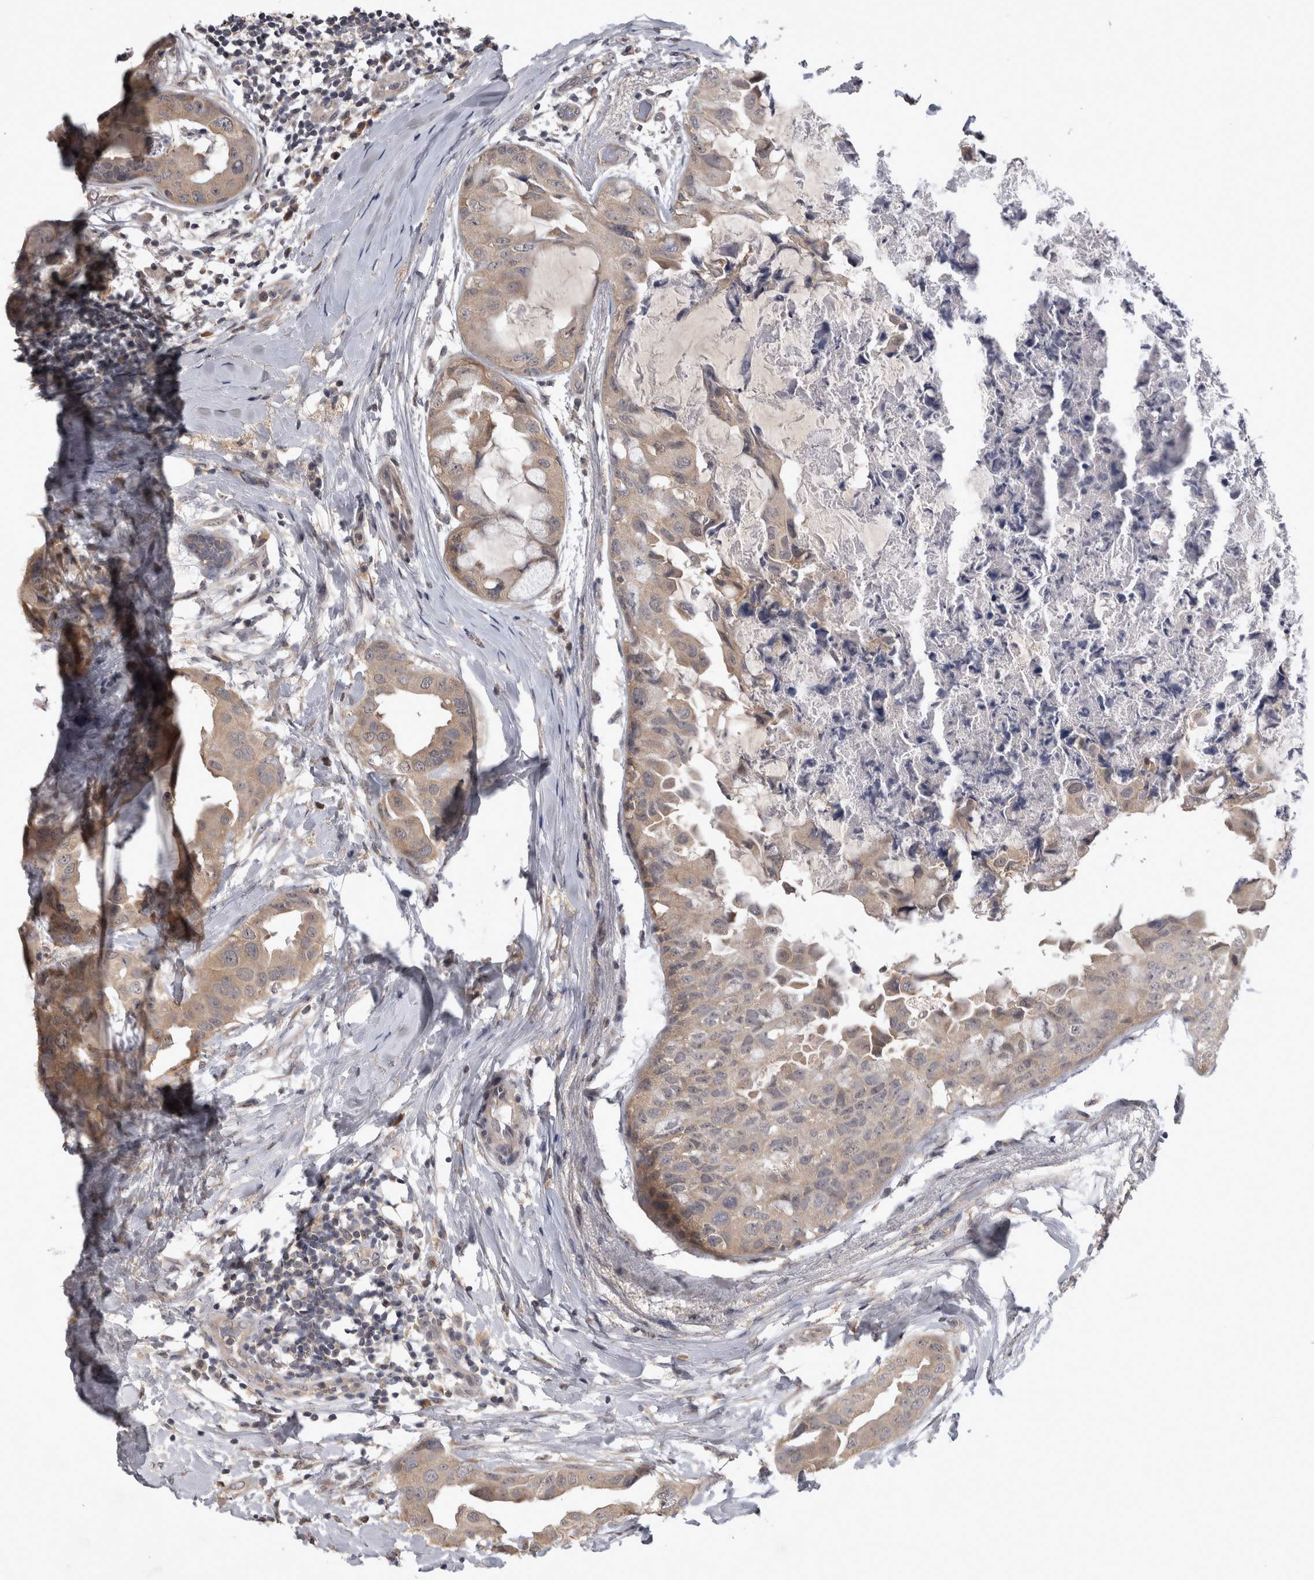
{"staining": {"intensity": "weak", "quantity": ">75%", "location": "cytoplasmic/membranous"}, "tissue": "breast cancer", "cell_type": "Tumor cells", "image_type": "cancer", "snomed": [{"axis": "morphology", "description": "Duct carcinoma"}, {"axis": "topography", "description": "Breast"}], "caption": "Immunohistochemistry of invasive ductal carcinoma (breast) displays low levels of weak cytoplasmic/membranous expression in approximately >75% of tumor cells. Nuclei are stained in blue.", "gene": "ZNF114", "patient": {"sex": "female", "age": 40}}